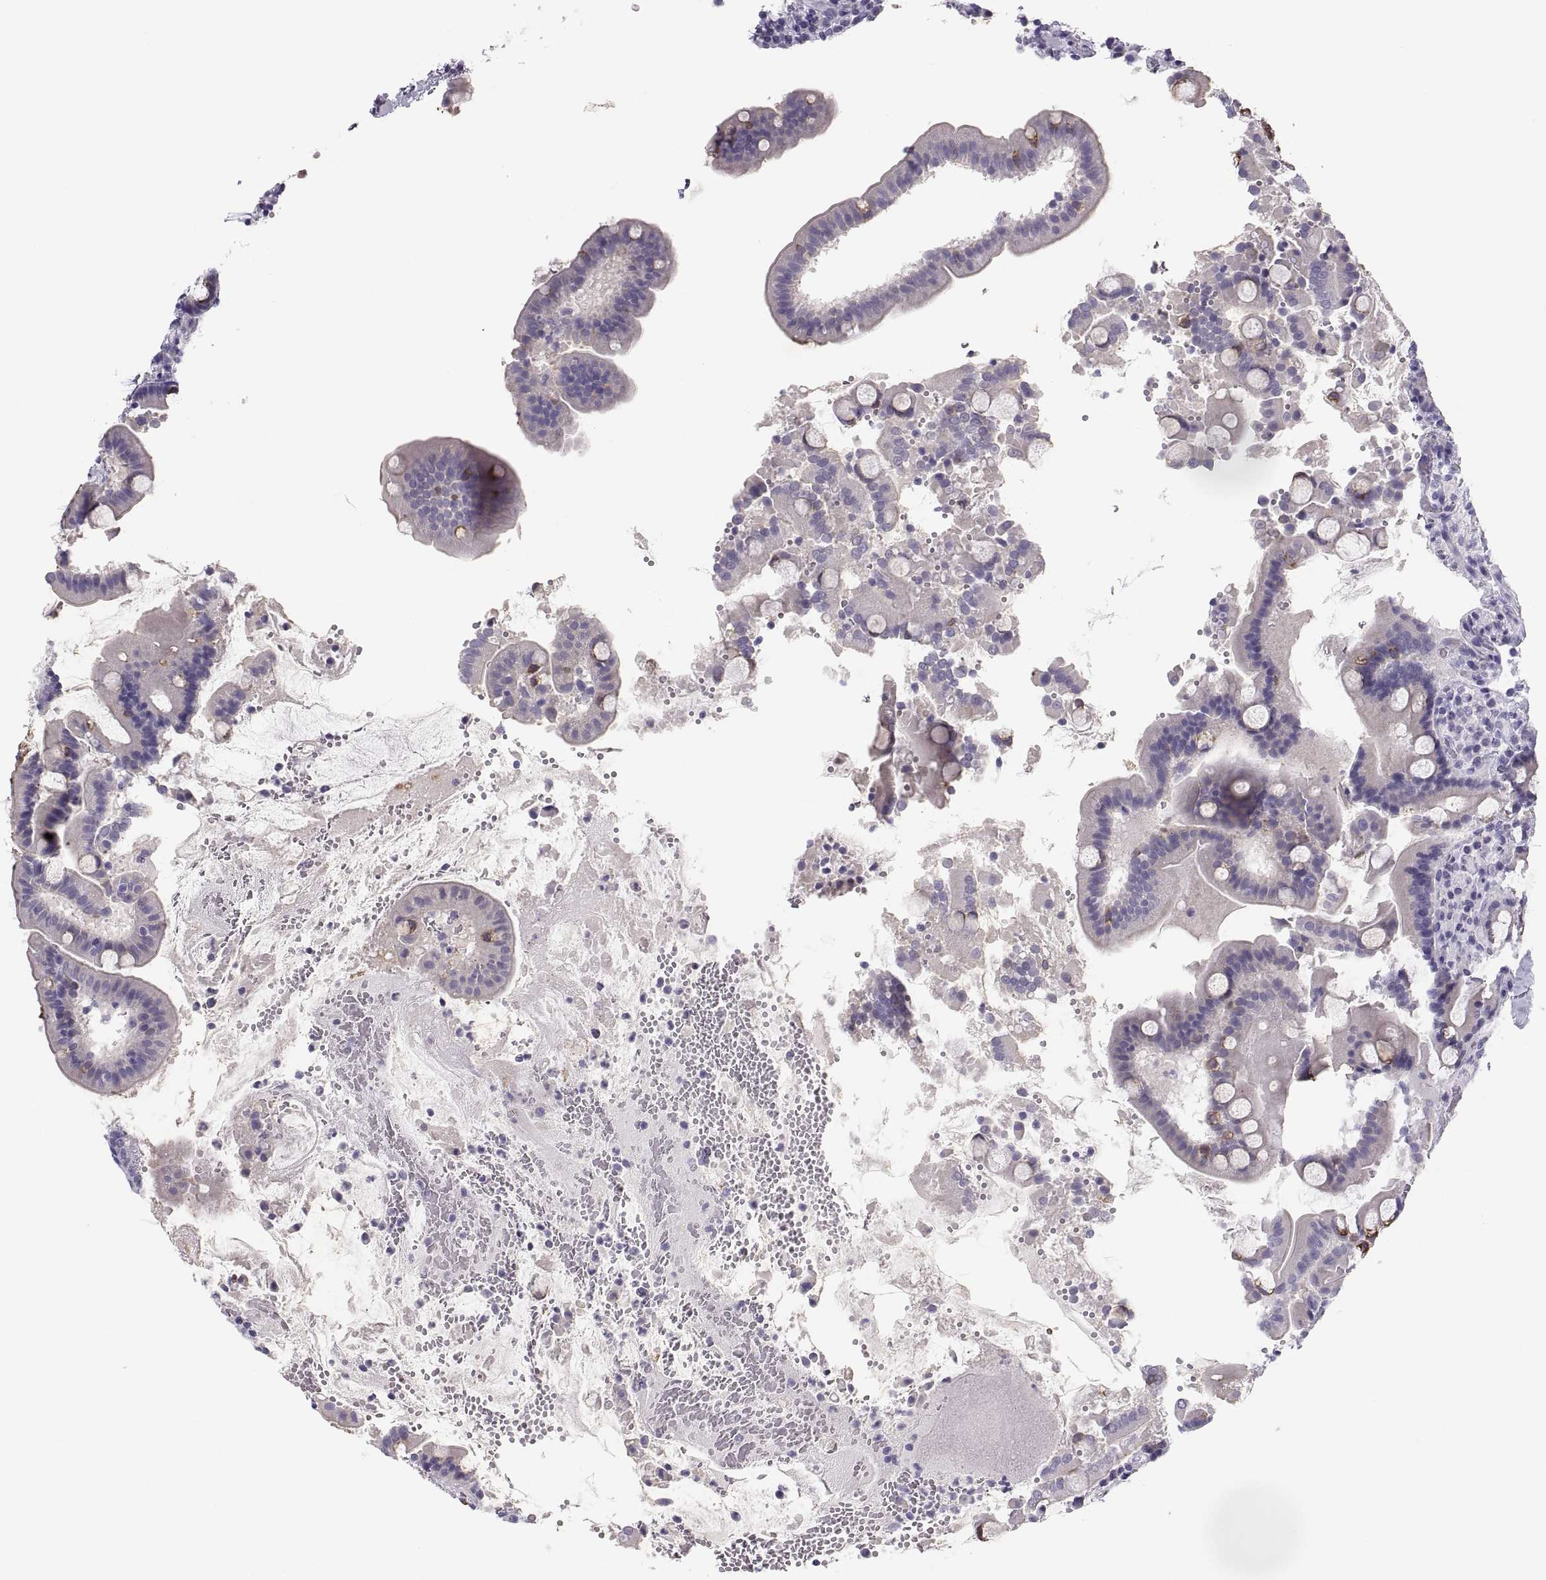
{"staining": {"intensity": "strong", "quantity": "<25%", "location": "cytoplasmic/membranous"}, "tissue": "duodenum", "cell_type": "Glandular cells", "image_type": "normal", "snomed": [{"axis": "morphology", "description": "Normal tissue, NOS"}, {"axis": "topography", "description": "Duodenum"}], "caption": "About <25% of glandular cells in benign human duodenum show strong cytoplasmic/membranous protein staining as visualized by brown immunohistochemical staining.", "gene": "MAGEB2", "patient": {"sex": "male", "age": 59}}